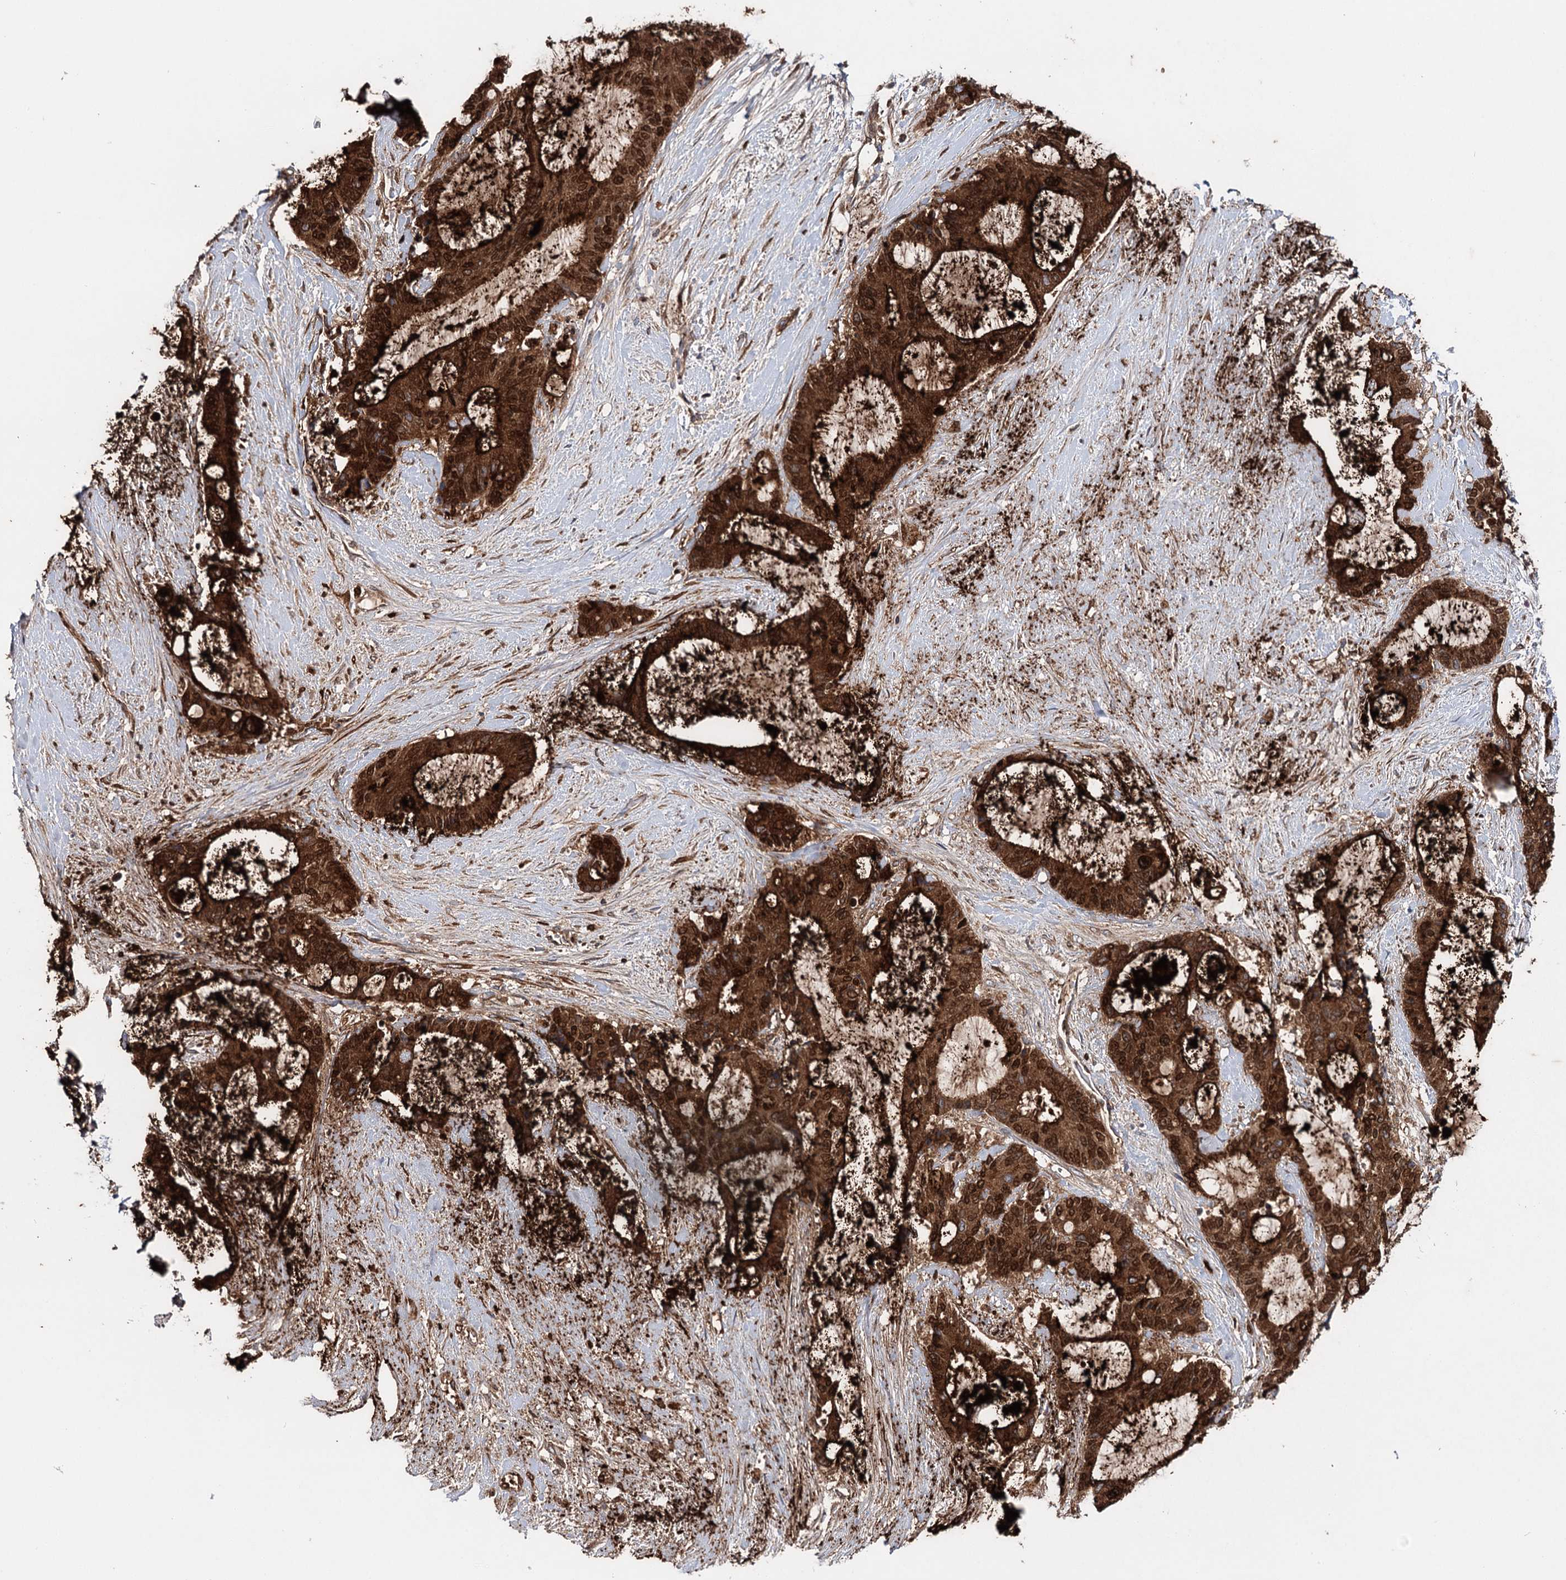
{"staining": {"intensity": "strong", "quantity": ">75%", "location": "cytoplasmic/membranous,nuclear"}, "tissue": "liver cancer", "cell_type": "Tumor cells", "image_type": "cancer", "snomed": [{"axis": "morphology", "description": "Normal tissue, NOS"}, {"axis": "morphology", "description": "Cholangiocarcinoma"}, {"axis": "topography", "description": "Liver"}, {"axis": "topography", "description": "Peripheral nerve tissue"}], "caption": "Tumor cells exhibit high levels of strong cytoplasmic/membranous and nuclear staining in about >75% of cells in human liver cancer (cholangiocarcinoma).", "gene": "CEACAM8", "patient": {"sex": "female", "age": 73}}